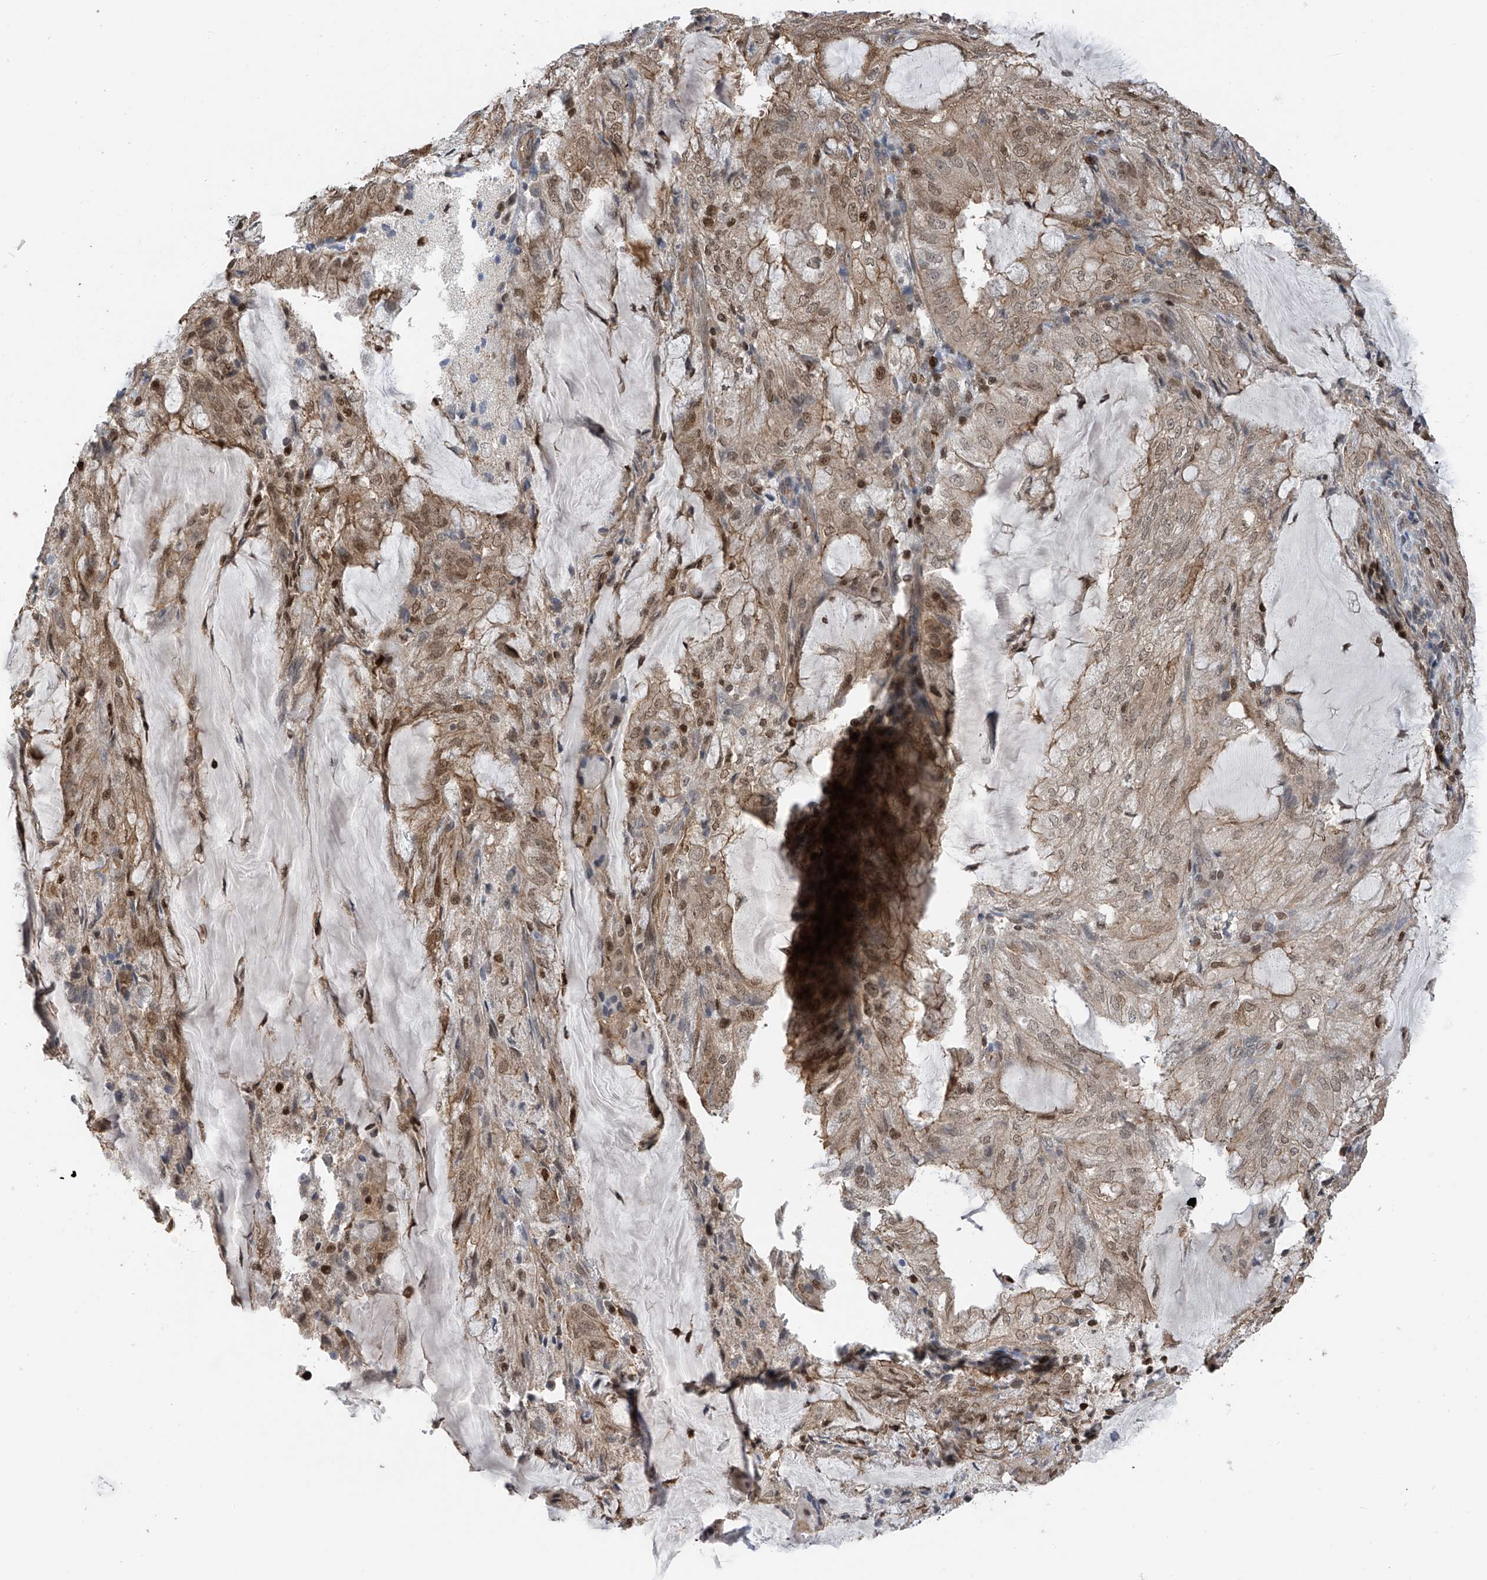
{"staining": {"intensity": "weak", "quantity": "25%-75%", "location": "cytoplasmic/membranous,nuclear"}, "tissue": "endometrial cancer", "cell_type": "Tumor cells", "image_type": "cancer", "snomed": [{"axis": "morphology", "description": "Adenocarcinoma, NOS"}, {"axis": "topography", "description": "Endometrium"}], "caption": "A histopathology image of human adenocarcinoma (endometrial) stained for a protein exhibits weak cytoplasmic/membranous and nuclear brown staining in tumor cells. (DAB (3,3'-diaminobenzidine) IHC with brightfield microscopy, high magnification).", "gene": "DNAJC9", "patient": {"sex": "female", "age": 81}}